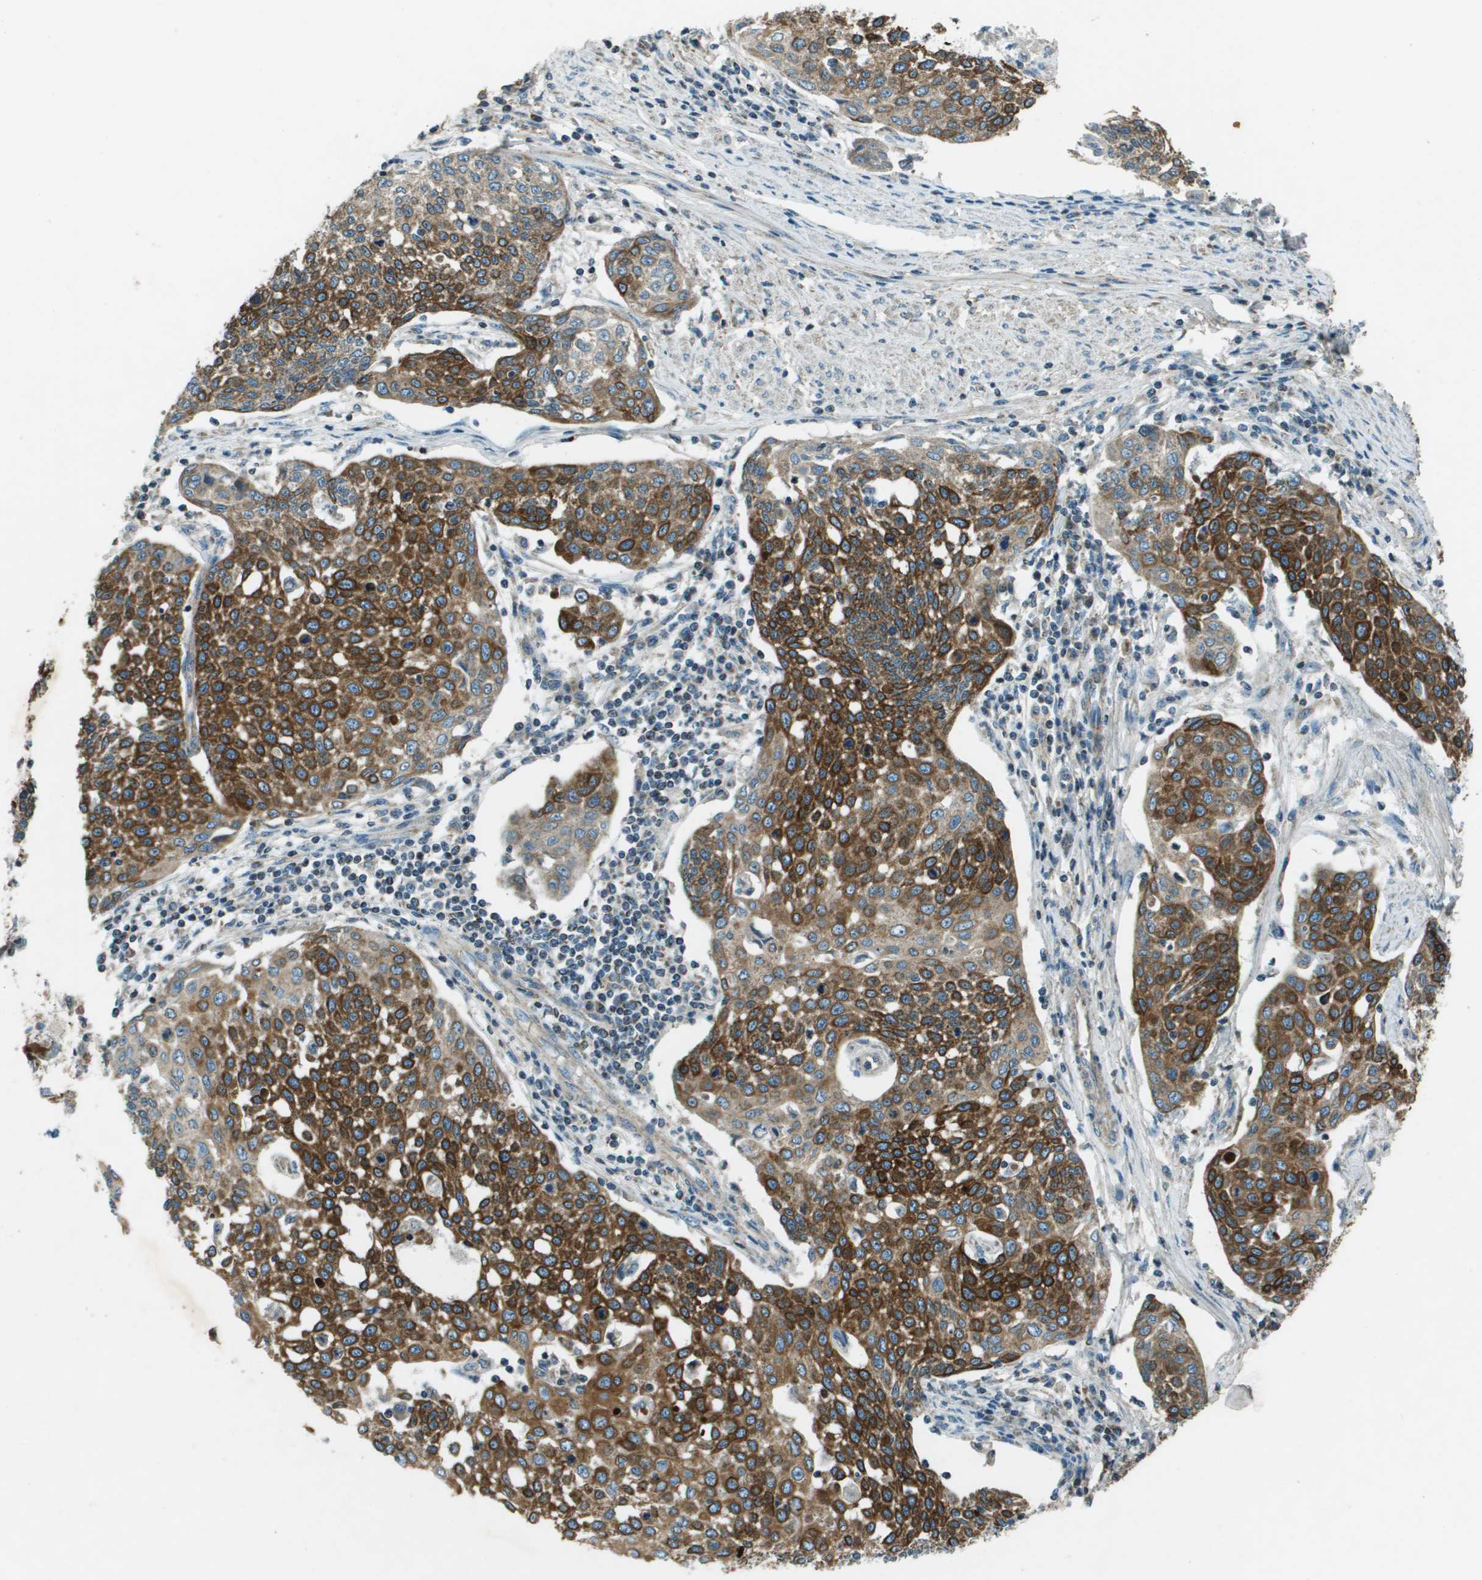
{"staining": {"intensity": "strong", "quantity": ">75%", "location": "cytoplasmic/membranous"}, "tissue": "cervical cancer", "cell_type": "Tumor cells", "image_type": "cancer", "snomed": [{"axis": "morphology", "description": "Squamous cell carcinoma, NOS"}, {"axis": "topography", "description": "Cervix"}], "caption": "Immunohistochemistry (IHC) (DAB) staining of human cervical cancer exhibits strong cytoplasmic/membranous protein staining in approximately >75% of tumor cells.", "gene": "MIGA1", "patient": {"sex": "female", "age": 34}}